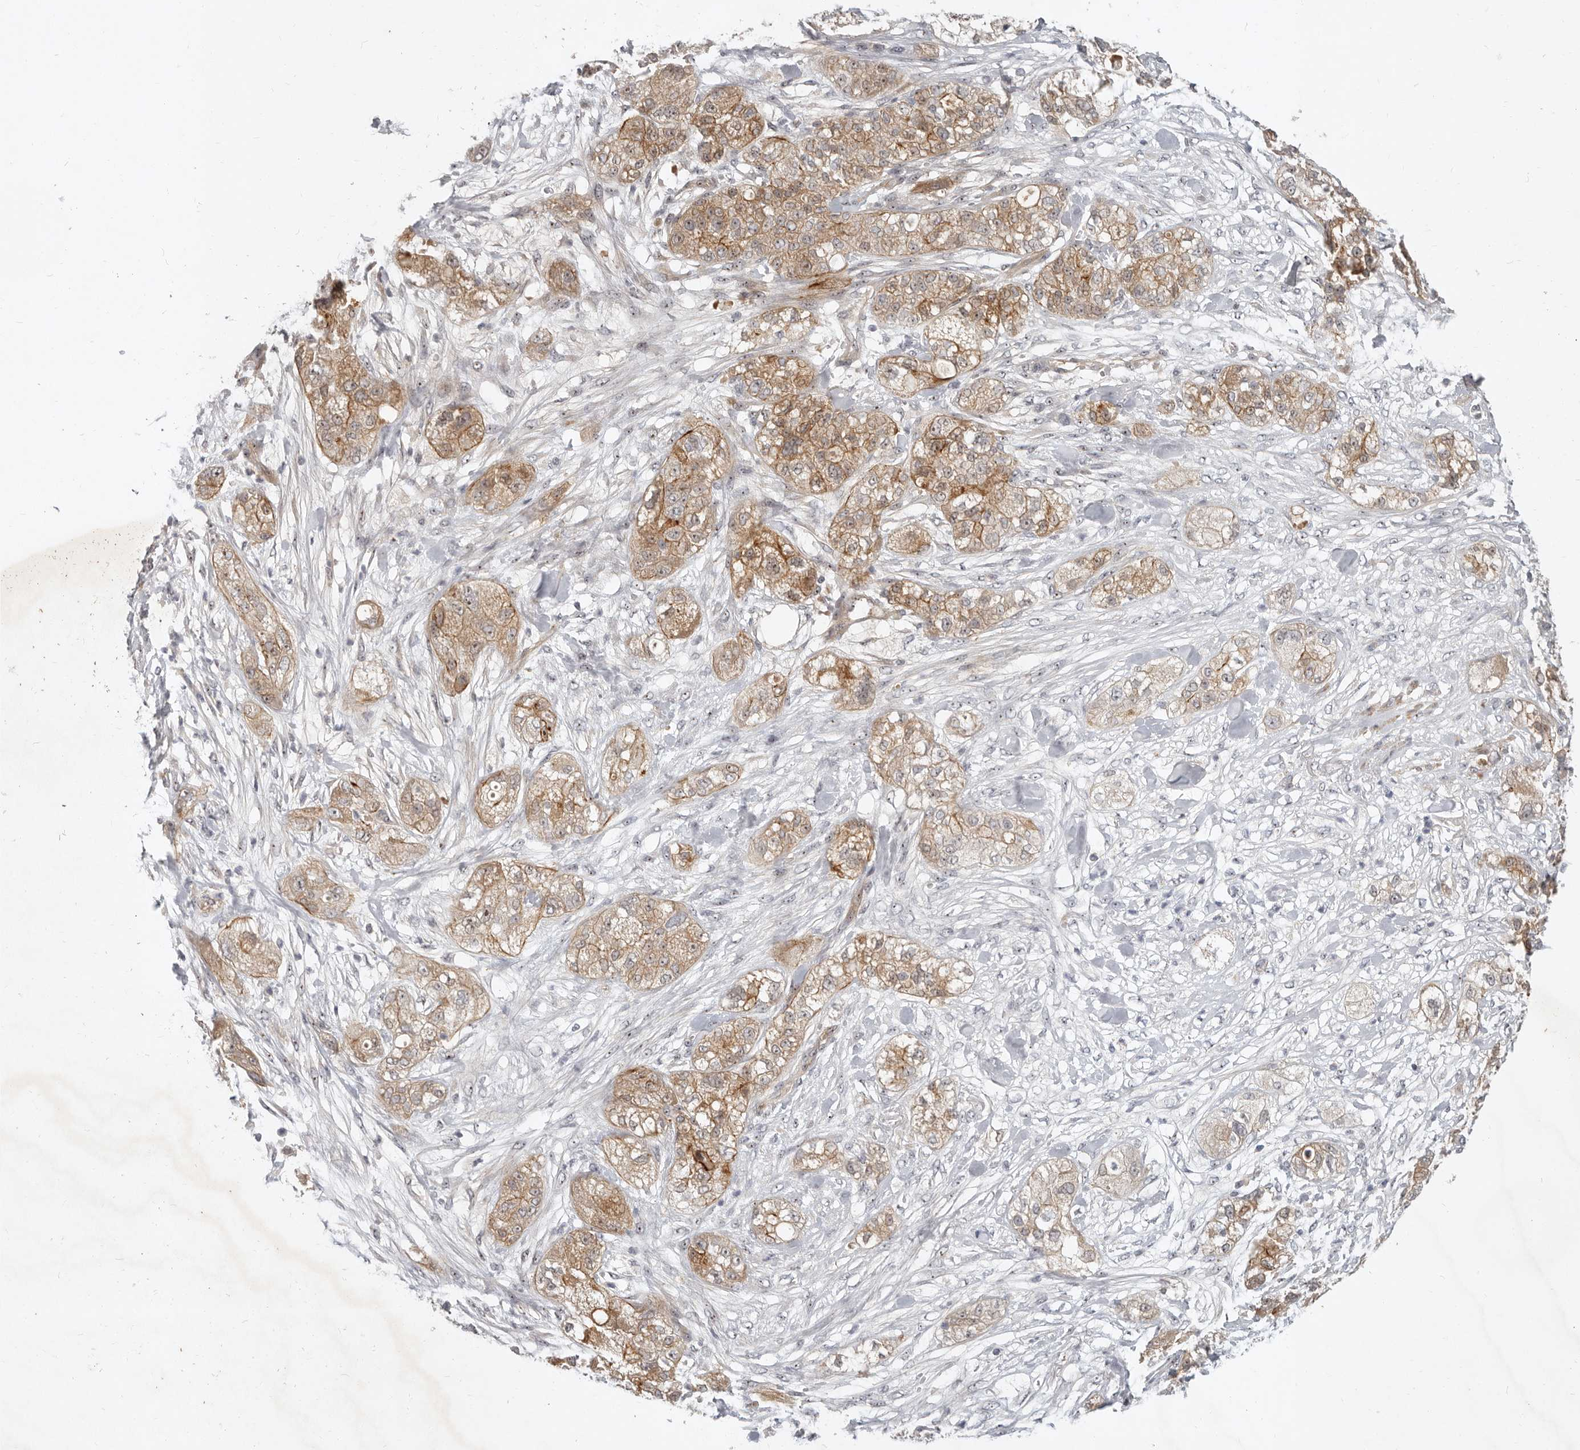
{"staining": {"intensity": "moderate", "quantity": "25%-75%", "location": "cytoplasmic/membranous"}, "tissue": "pancreatic cancer", "cell_type": "Tumor cells", "image_type": "cancer", "snomed": [{"axis": "morphology", "description": "Adenocarcinoma, NOS"}, {"axis": "topography", "description": "Pancreas"}], "caption": "Pancreatic adenocarcinoma was stained to show a protein in brown. There is medium levels of moderate cytoplasmic/membranous expression in approximately 25%-75% of tumor cells.", "gene": "MICALL2", "patient": {"sex": "female", "age": 78}}